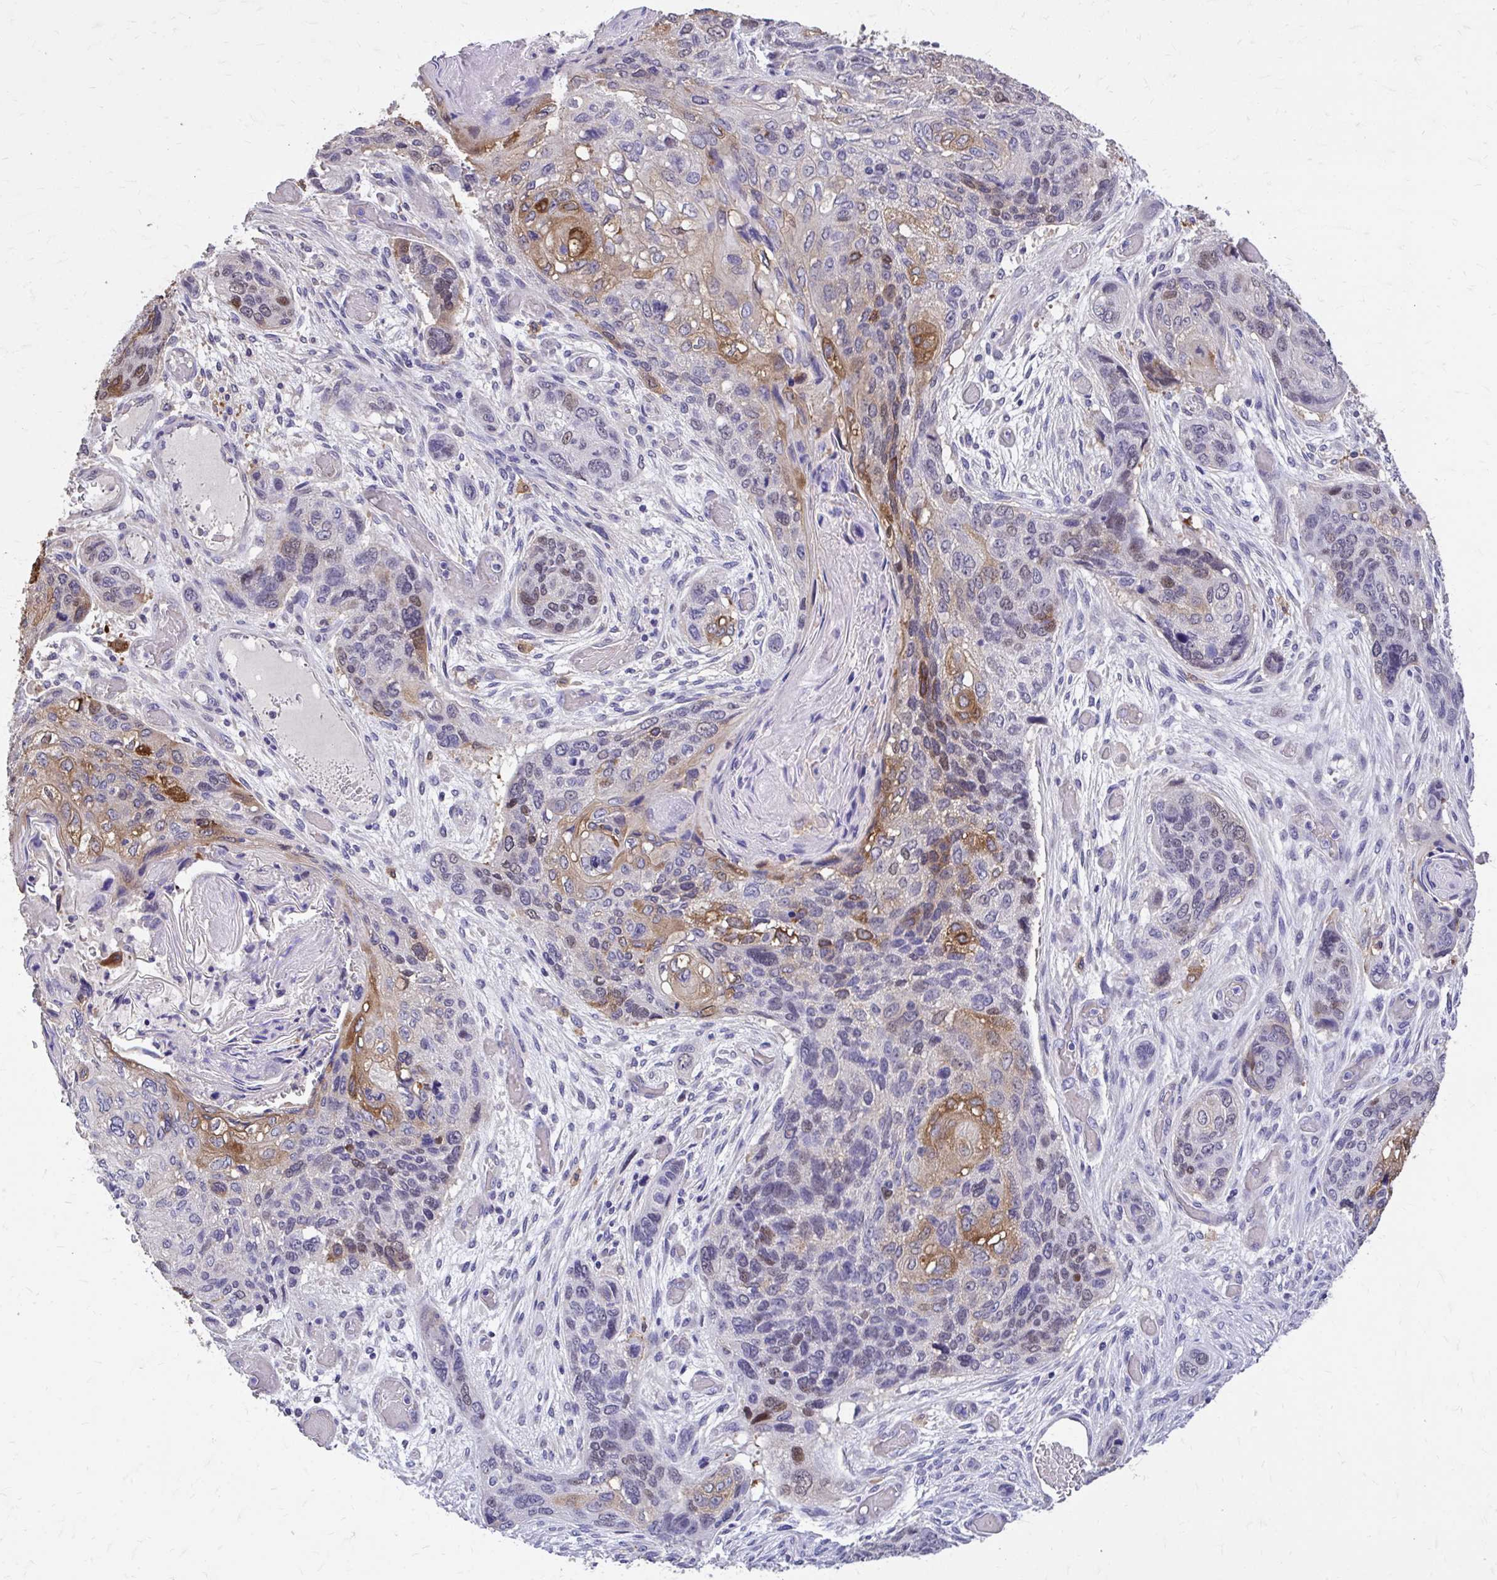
{"staining": {"intensity": "strong", "quantity": "<25%", "location": "cytoplasmic/membranous,nuclear"}, "tissue": "lung cancer", "cell_type": "Tumor cells", "image_type": "cancer", "snomed": [{"axis": "morphology", "description": "Squamous cell carcinoma, NOS"}, {"axis": "morphology", "description": "Squamous cell carcinoma, metastatic, NOS"}, {"axis": "topography", "description": "Lymph node"}, {"axis": "topography", "description": "Lung"}], "caption": "Immunohistochemistry (IHC) (DAB (3,3'-diaminobenzidine)) staining of lung cancer (metastatic squamous cell carcinoma) reveals strong cytoplasmic/membranous and nuclear protein positivity in approximately <25% of tumor cells.", "gene": "EPB41L1", "patient": {"sex": "male", "age": 41}}